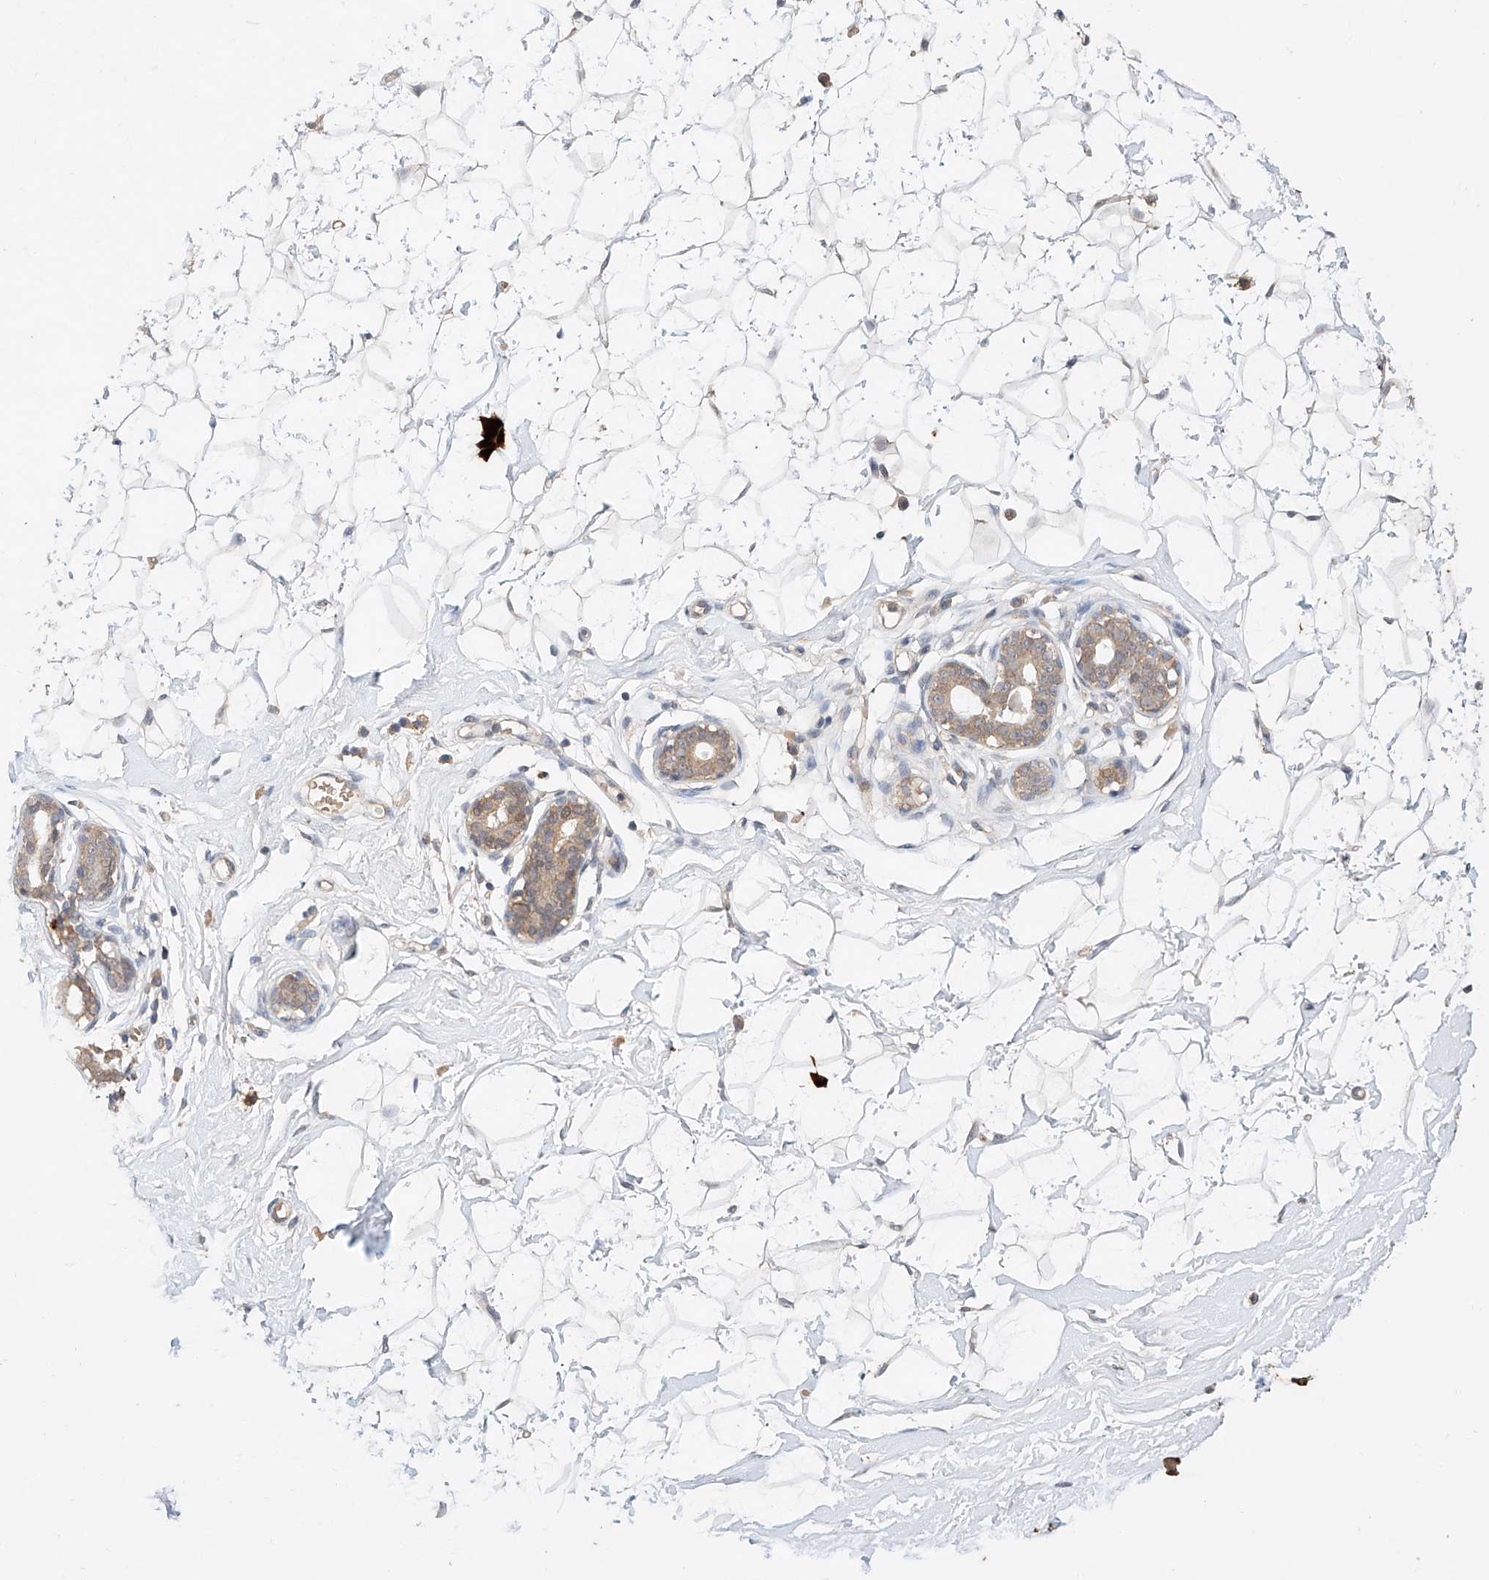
{"staining": {"intensity": "negative", "quantity": "none", "location": "none"}, "tissue": "breast", "cell_type": "Adipocytes", "image_type": "normal", "snomed": [{"axis": "morphology", "description": "Normal tissue, NOS"}, {"axis": "morphology", "description": "Adenoma, NOS"}, {"axis": "topography", "description": "Breast"}], "caption": "There is no significant staining in adipocytes of breast. (DAB (3,3'-diaminobenzidine) immunohistochemistry (IHC) visualized using brightfield microscopy, high magnification).", "gene": "ZFHX2", "patient": {"sex": "female", "age": 23}}